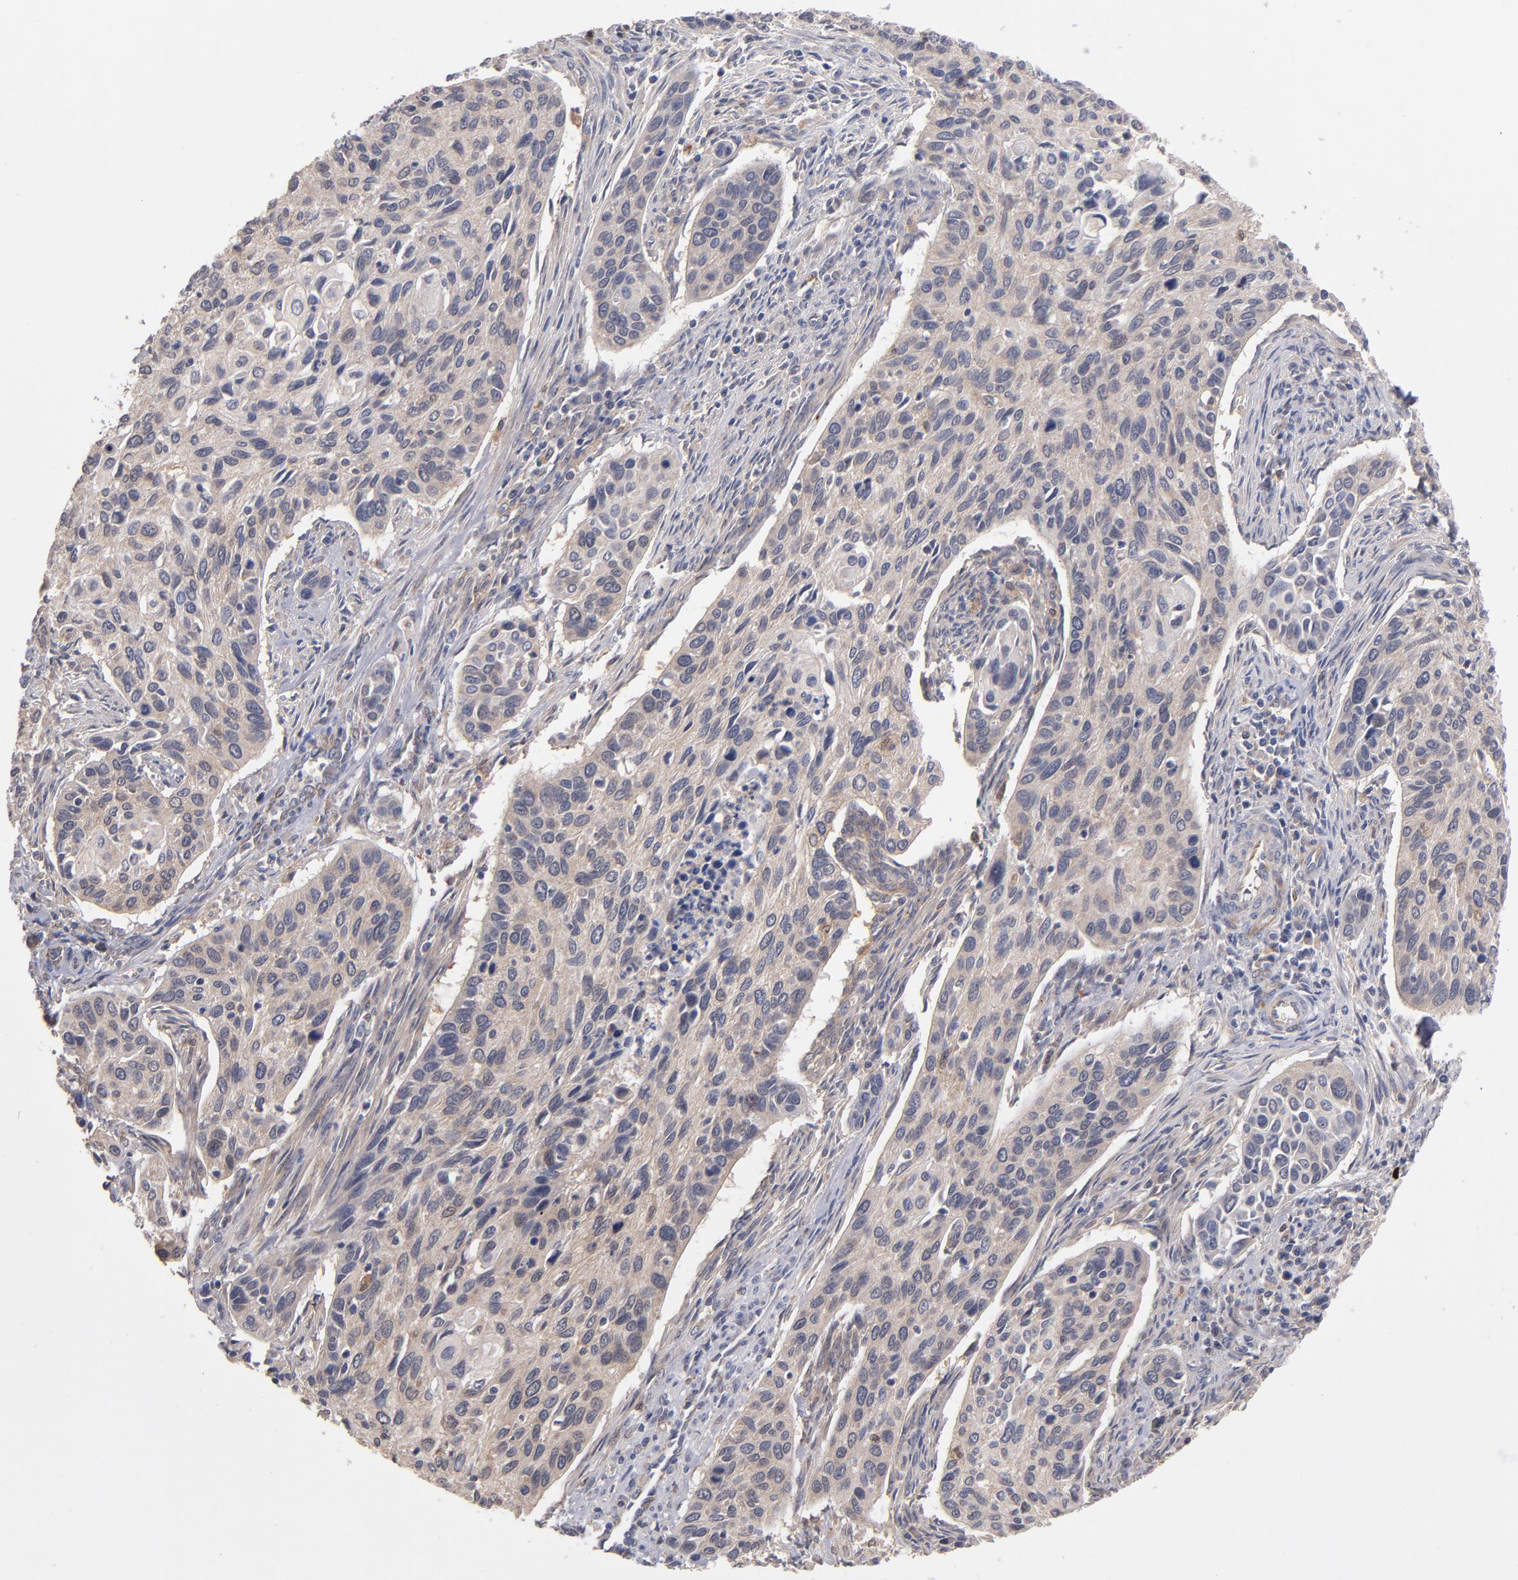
{"staining": {"intensity": "weak", "quantity": ">75%", "location": "cytoplasmic/membranous"}, "tissue": "cervical cancer", "cell_type": "Tumor cells", "image_type": "cancer", "snomed": [{"axis": "morphology", "description": "Squamous cell carcinoma, NOS"}, {"axis": "topography", "description": "Cervix"}], "caption": "Human cervical cancer (squamous cell carcinoma) stained for a protein (brown) reveals weak cytoplasmic/membranous positive positivity in about >75% of tumor cells.", "gene": "GMFG", "patient": {"sex": "female", "age": 57}}